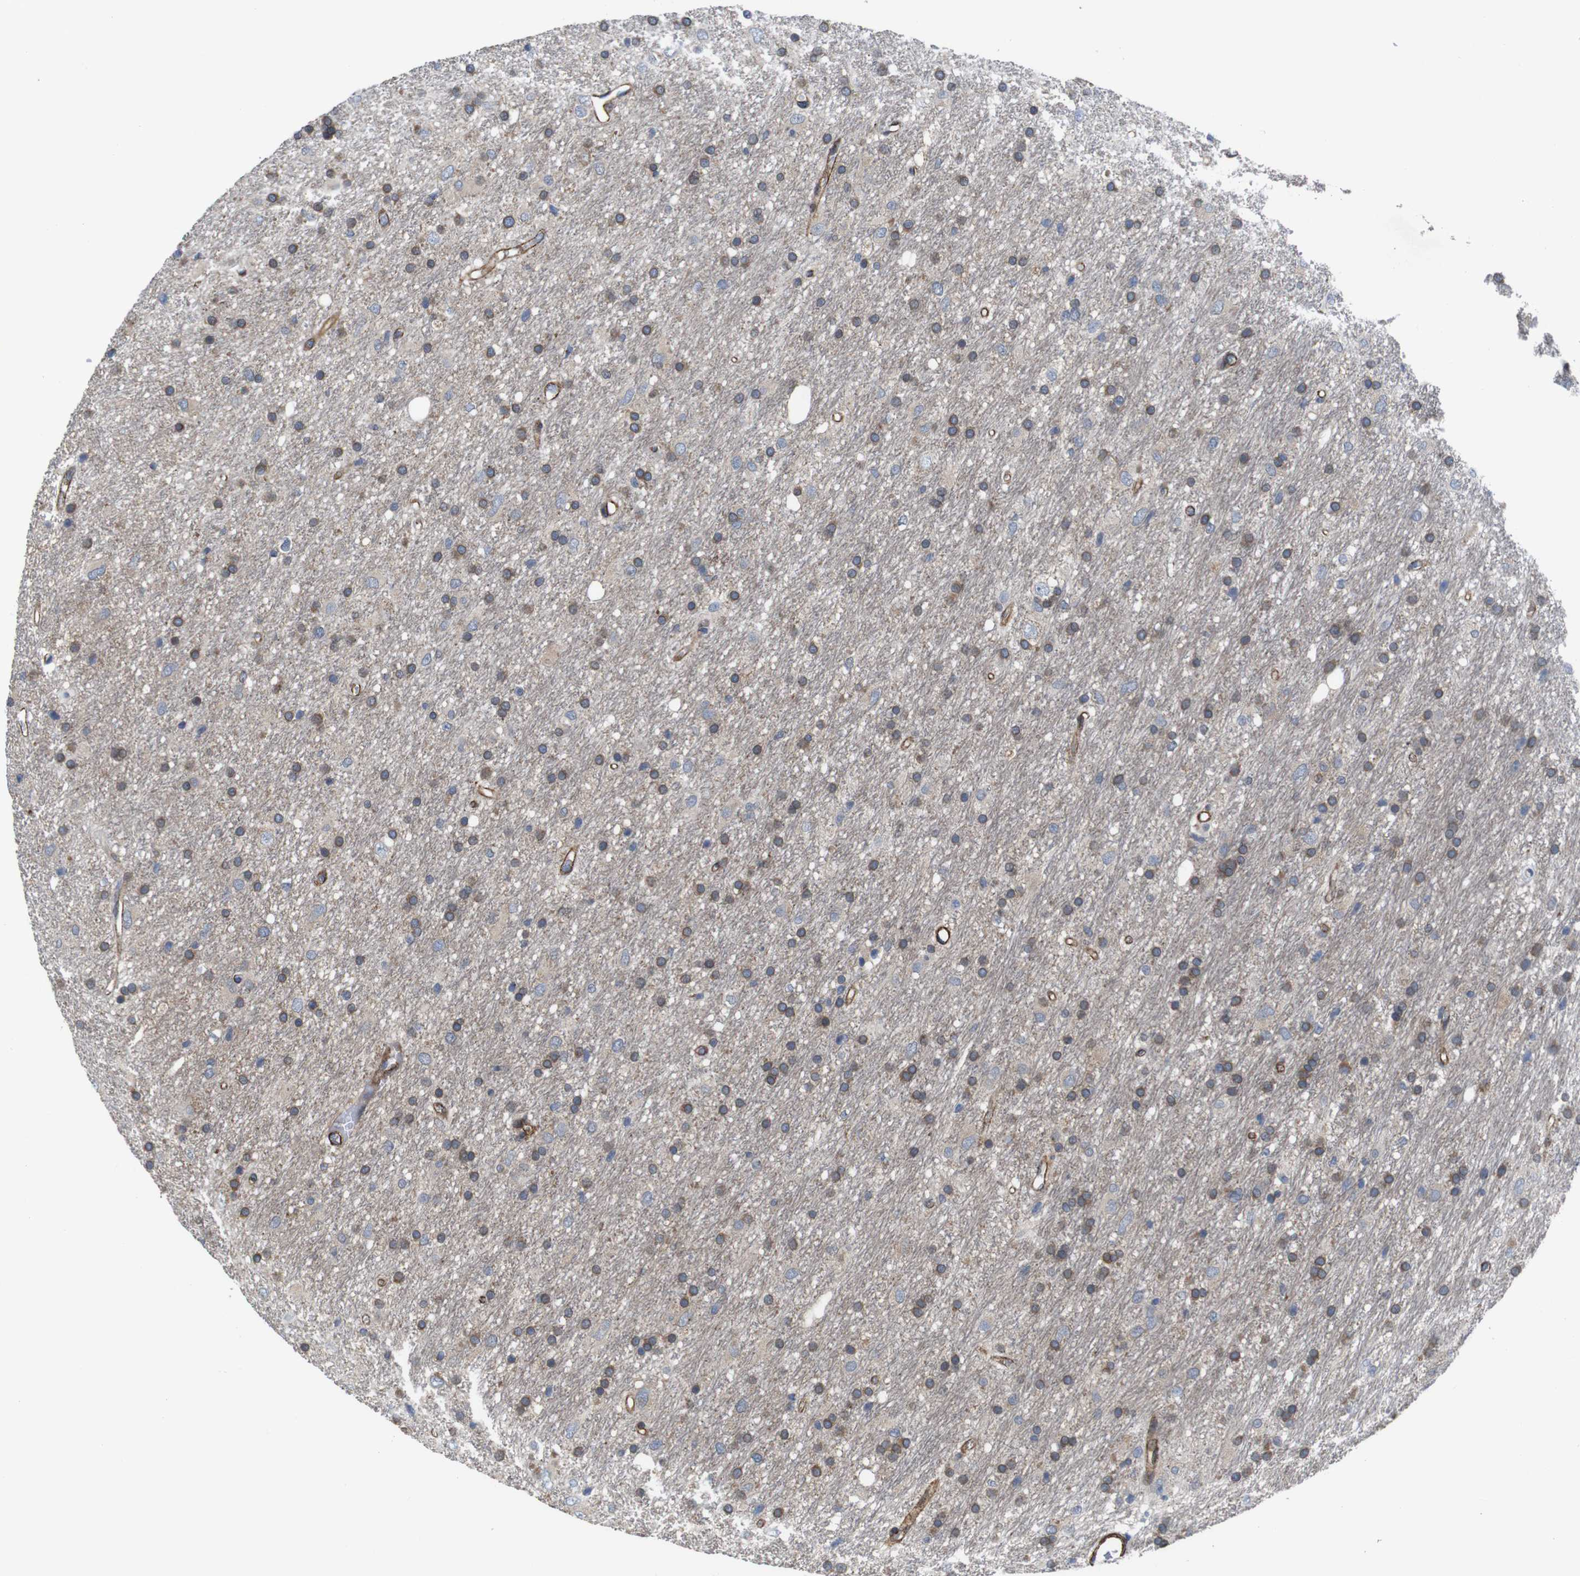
{"staining": {"intensity": "weak", "quantity": ">75%", "location": "cytoplasmic/membranous"}, "tissue": "glioma", "cell_type": "Tumor cells", "image_type": "cancer", "snomed": [{"axis": "morphology", "description": "Glioma, malignant, Low grade"}, {"axis": "topography", "description": "Brain"}], "caption": "Immunohistochemistry (IHC) (DAB (3,3'-diaminobenzidine)) staining of human glioma demonstrates weak cytoplasmic/membranous protein expression in about >75% of tumor cells. The staining was performed using DAB (3,3'-diaminobenzidine), with brown indicating positive protein expression. Nuclei are stained blue with hematoxylin.", "gene": "GGT7", "patient": {"sex": "male", "age": 77}}